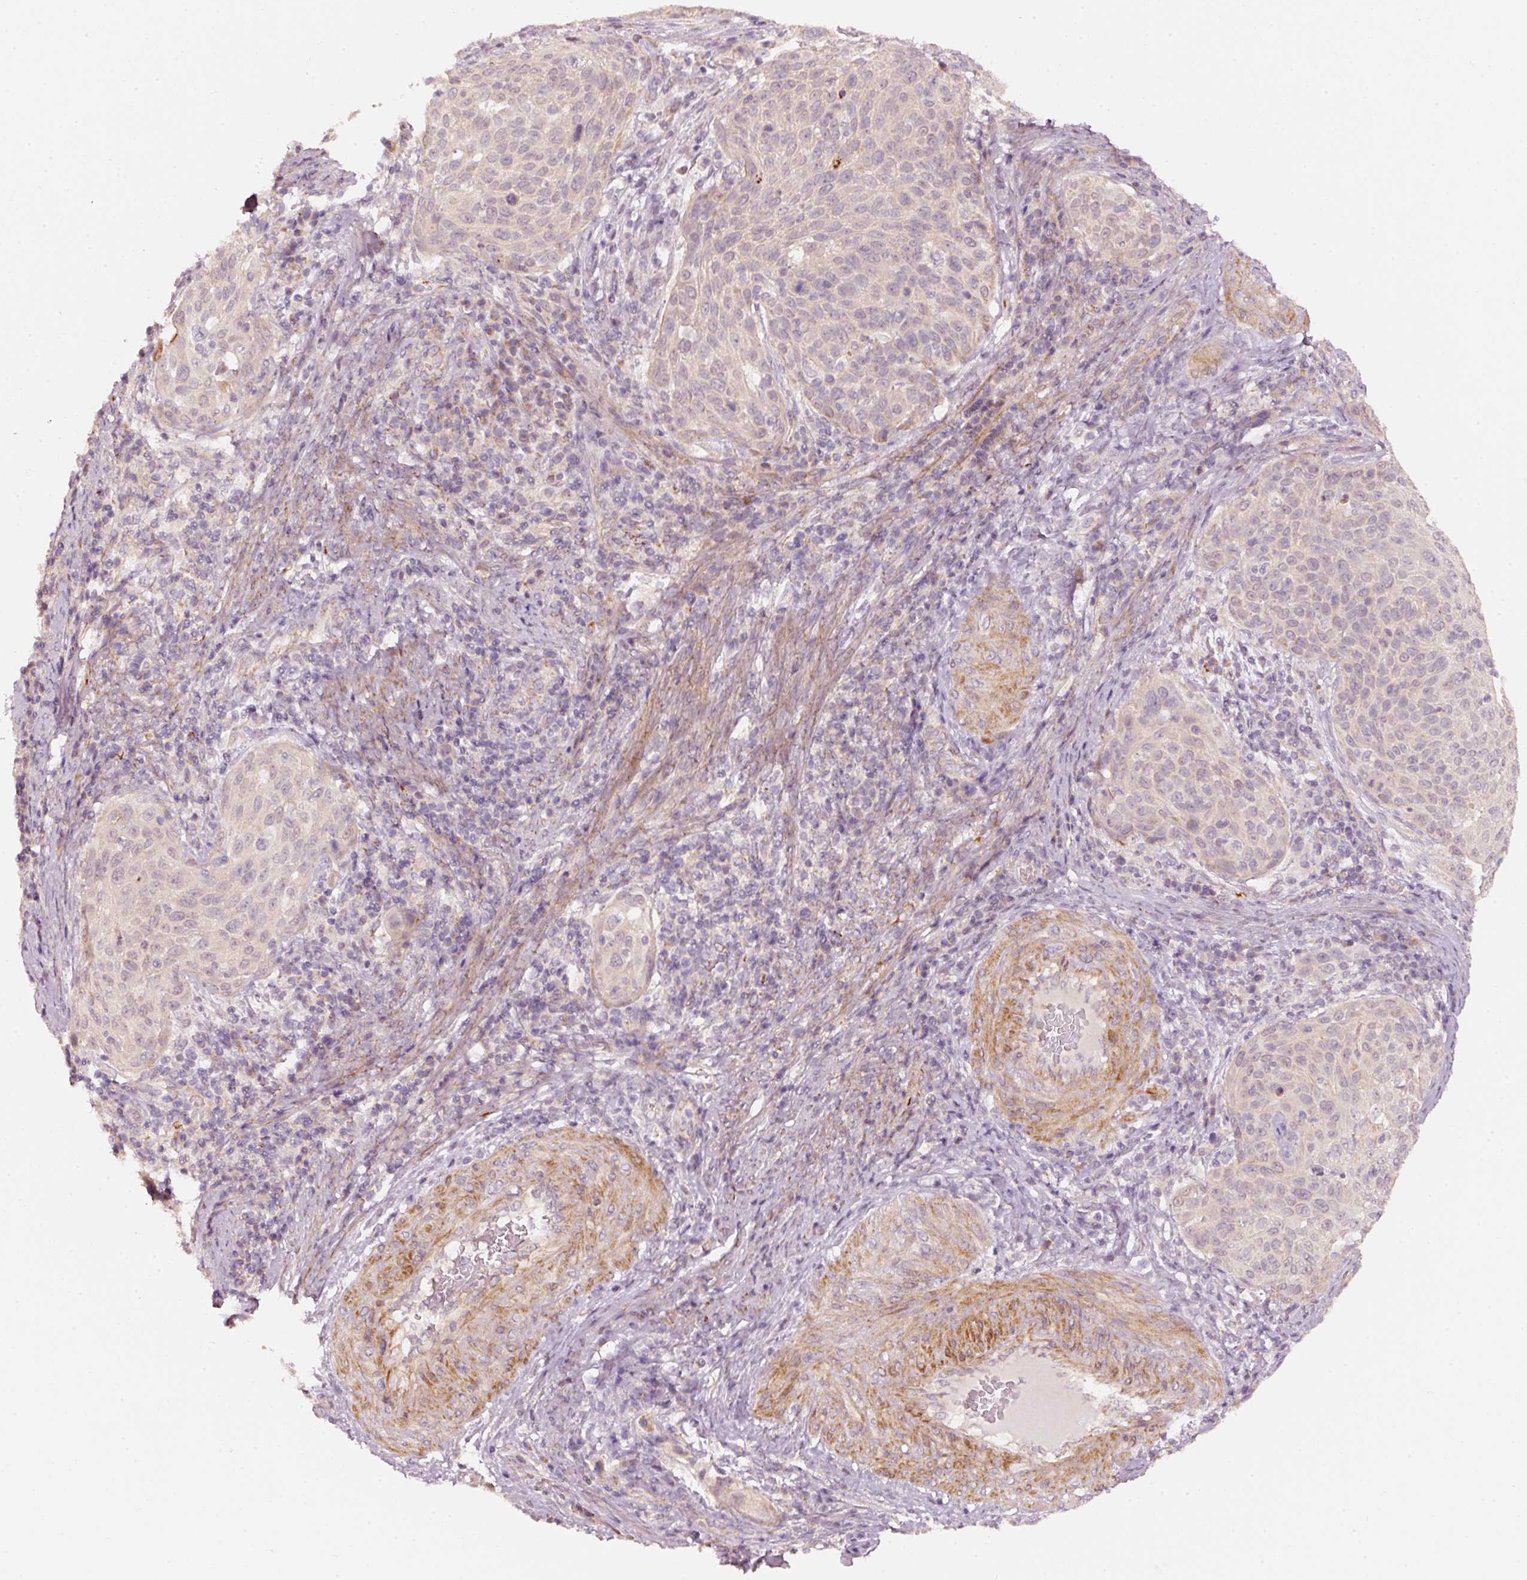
{"staining": {"intensity": "negative", "quantity": "none", "location": "none"}, "tissue": "cervical cancer", "cell_type": "Tumor cells", "image_type": "cancer", "snomed": [{"axis": "morphology", "description": "Squamous cell carcinoma, NOS"}, {"axis": "topography", "description": "Cervix"}], "caption": "The IHC photomicrograph has no significant staining in tumor cells of cervical cancer tissue.", "gene": "ARHGAP22", "patient": {"sex": "female", "age": 31}}